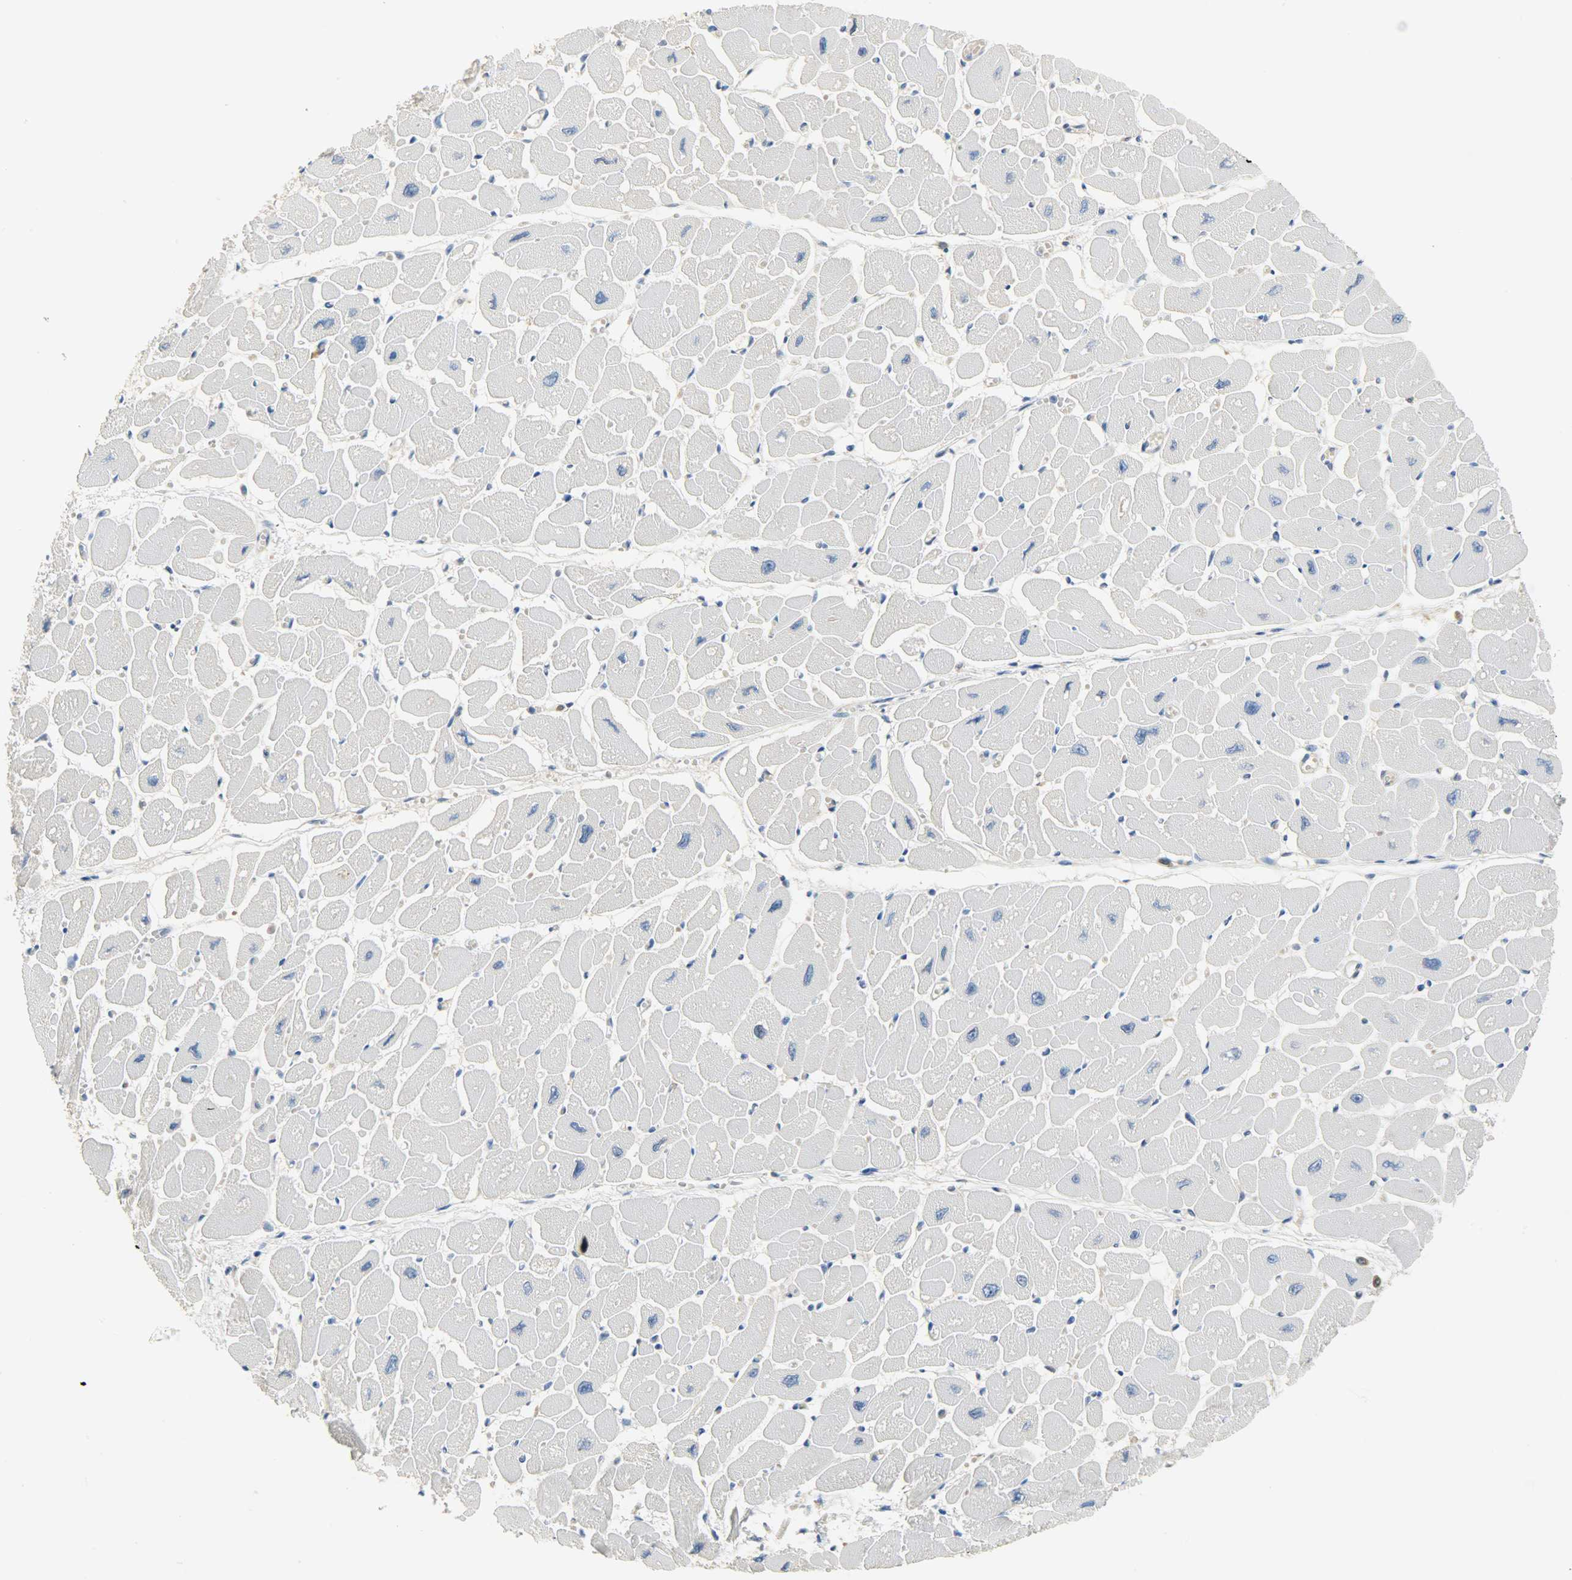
{"staining": {"intensity": "negative", "quantity": "none", "location": "none"}, "tissue": "heart muscle", "cell_type": "Cardiomyocytes", "image_type": "normal", "snomed": [{"axis": "morphology", "description": "Normal tissue, NOS"}, {"axis": "topography", "description": "Heart"}], "caption": "DAB (3,3'-diaminobenzidine) immunohistochemical staining of unremarkable human heart muscle shows no significant expression in cardiomyocytes. (DAB (3,3'-diaminobenzidine) IHC visualized using brightfield microscopy, high magnification).", "gene": "EIF4EBP1", "patient": {"sex": "female", "age": 54}}